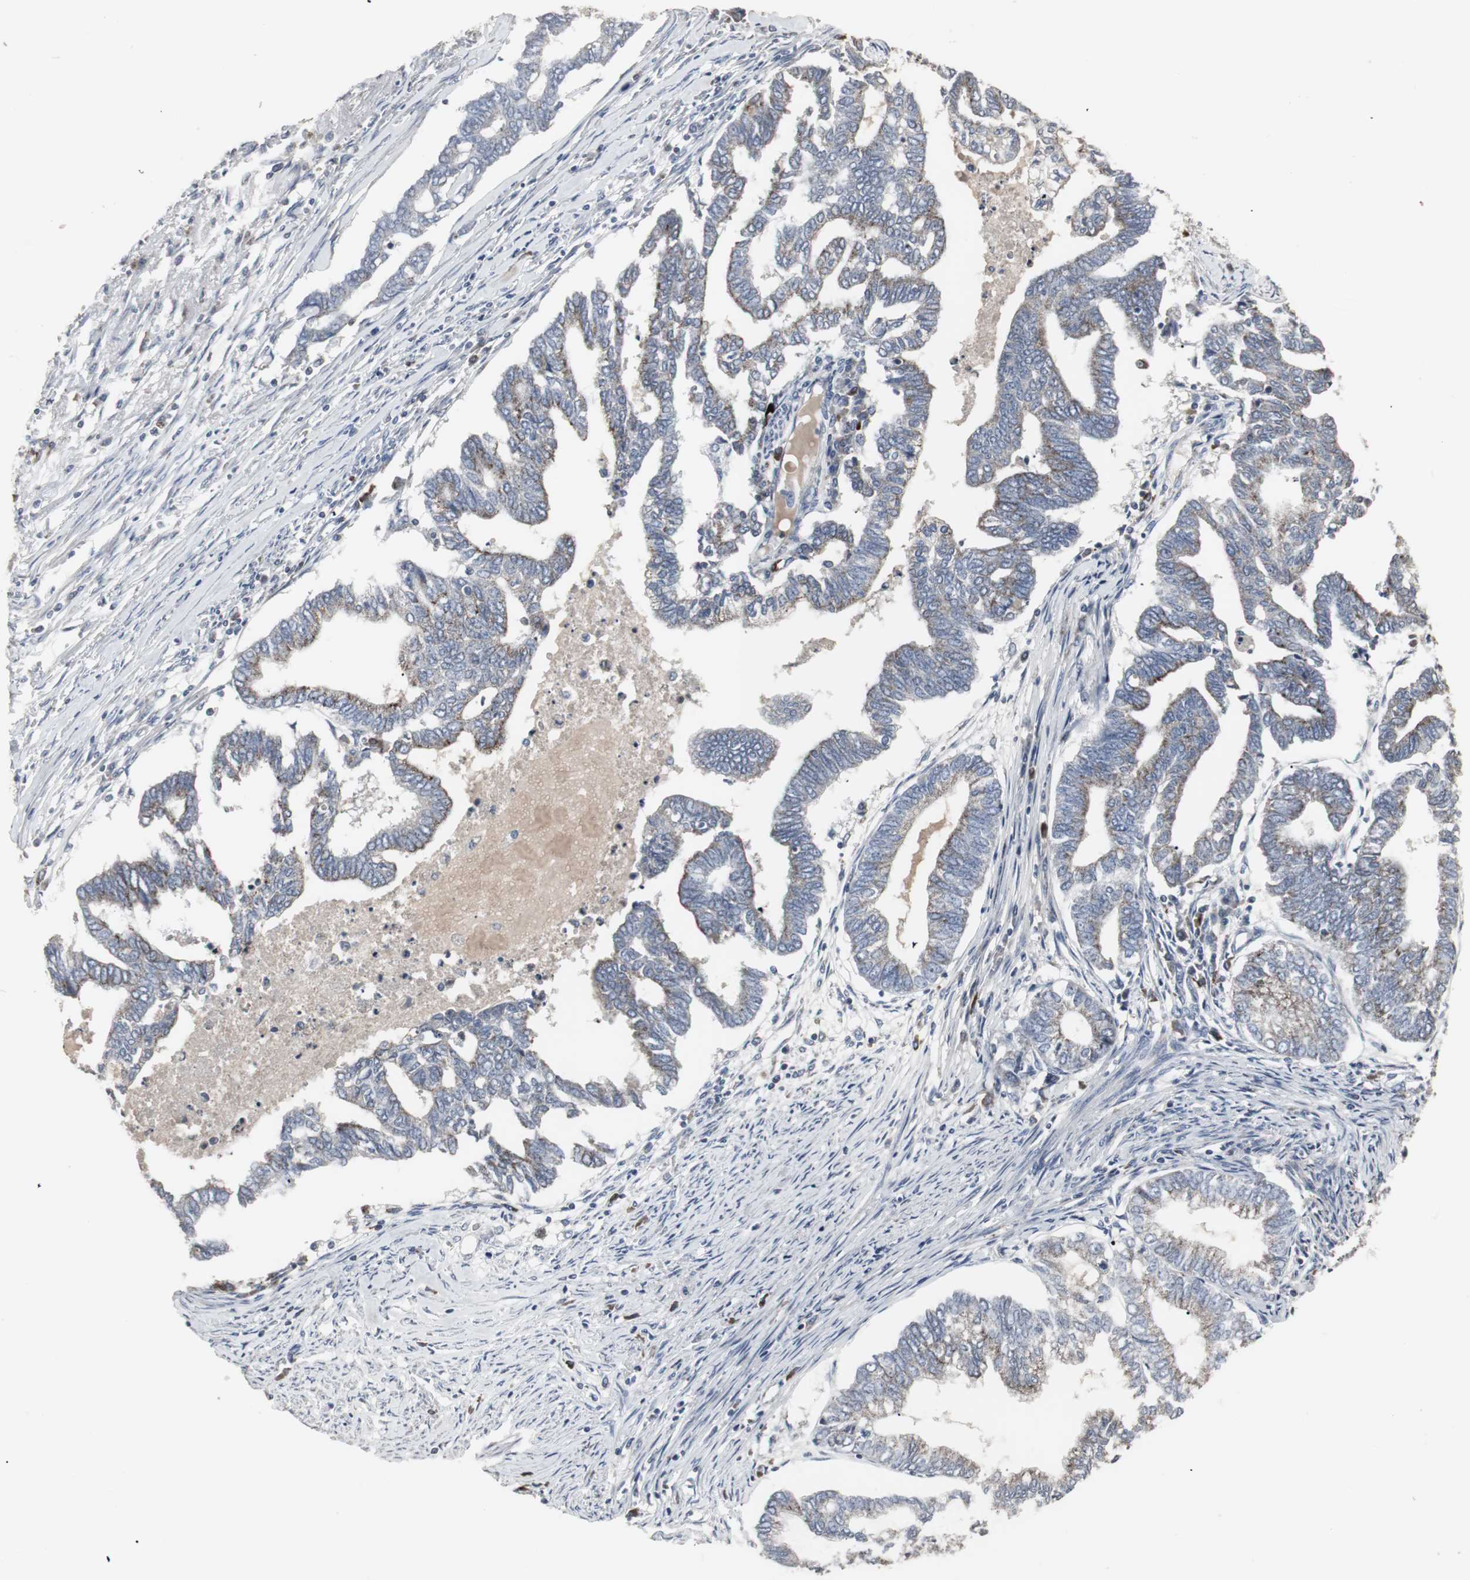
{"staining": {"intensity": "weak", "quantity": ">75%", "location": "cytoplasmic/membranous"}, "tissue": "endometrial cancer", "cell_type": "Tumor cells", "image_type": "cancer", "snomed": [{"axis": "morphology", "description": "Adenocarcinoma, NOS"}, {"axis": "topography", "description": "Endometrium"}], "caption": "Human endometrial adenocarcinoma stained with a brown dye reveals weak cytoplasmic/membranous positive positivity in about >75% of tumor cells.", "gene": "ACAA1", "patient": {"sex": "female", "age": 79}}